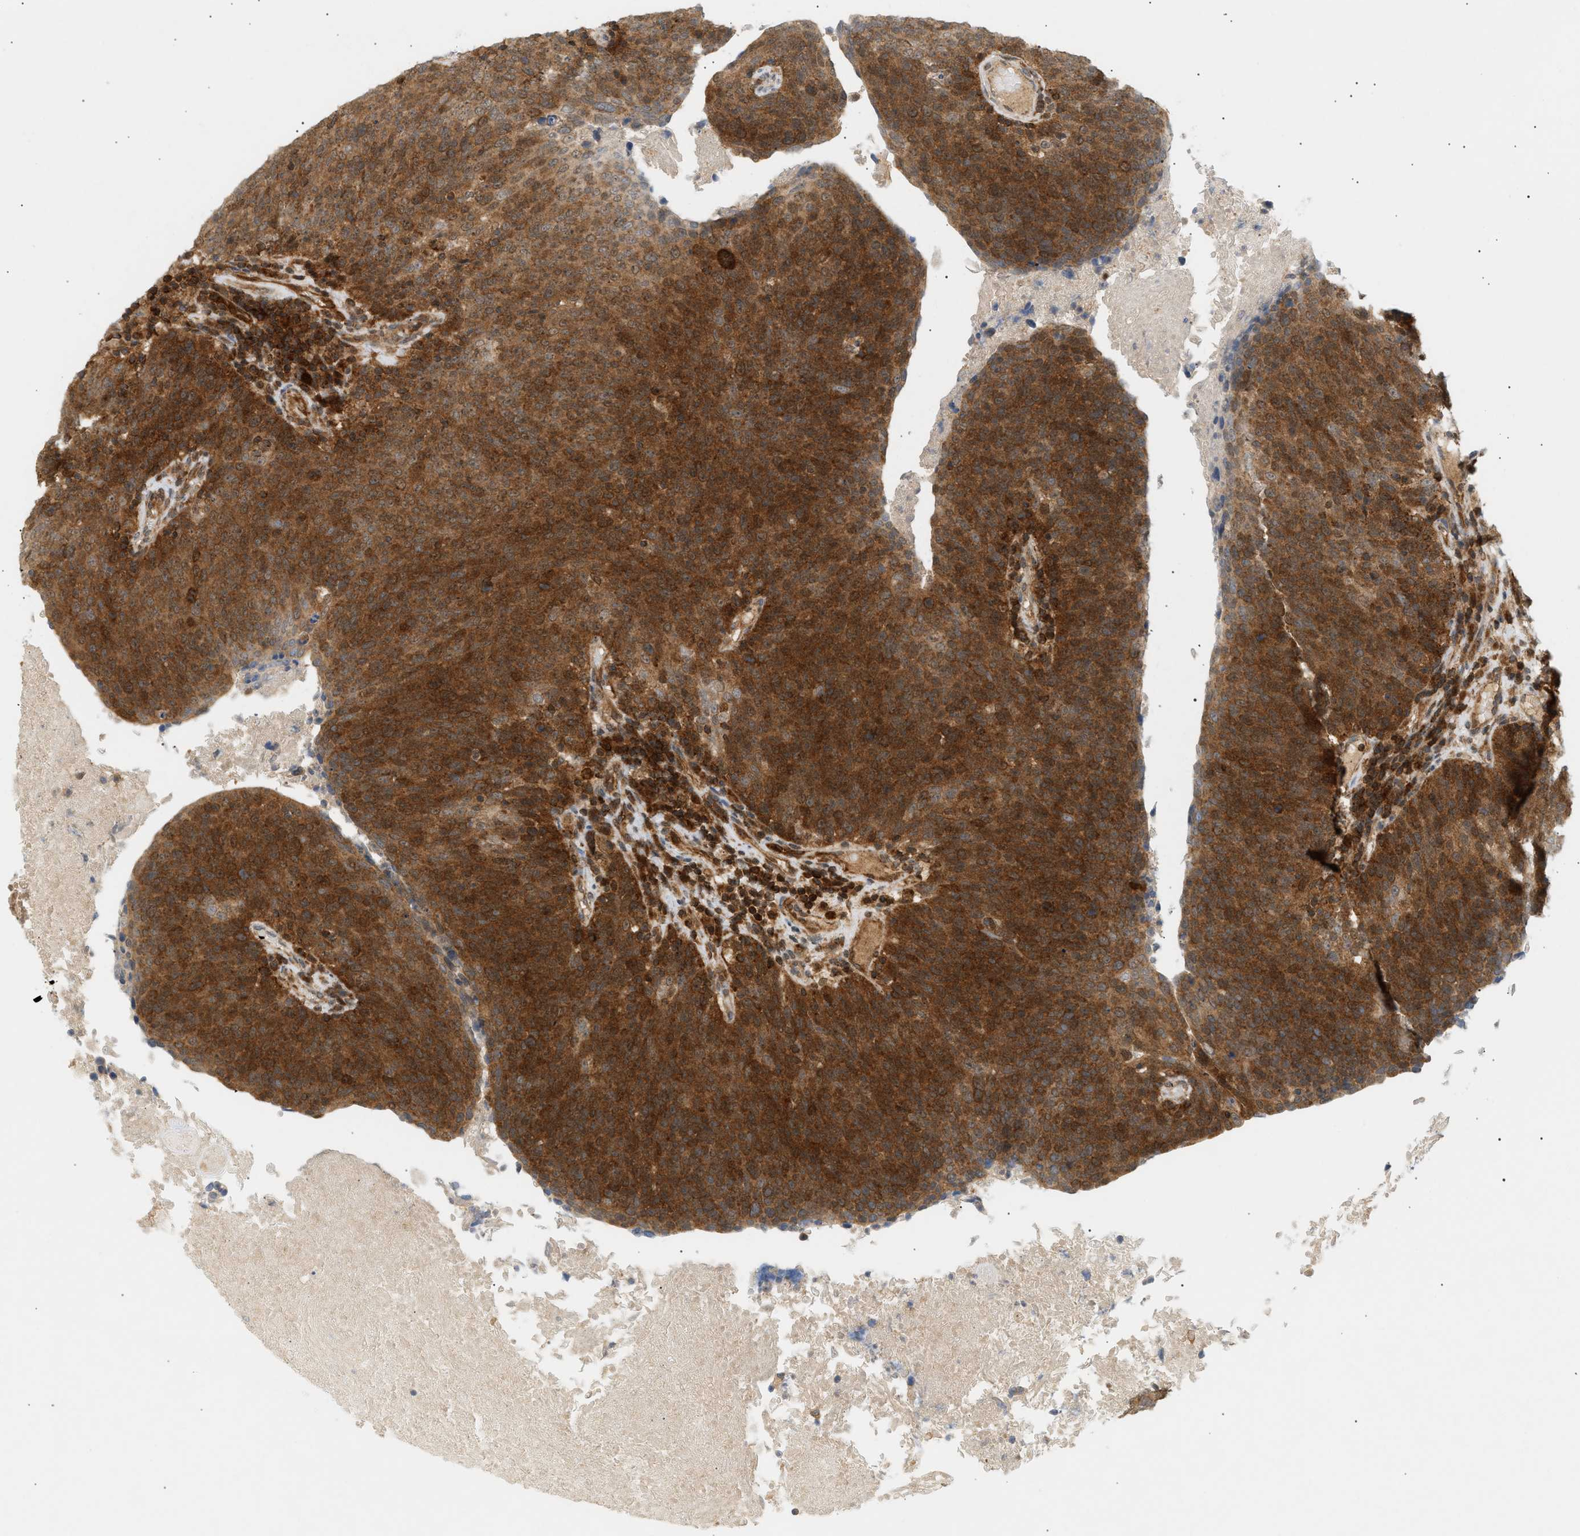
{"staining": {"intensity": "strong", "quantity": ">75%", "location": "cytoplasmic/membranous"}, "tissue": "head and neck cancer", "cell_type": "Tumor cells", "image_type": "cancer", "snomed": [{"axis": "morphology", "description": "Squamous cell carcinoma, NOS"}, {"axis": "morphology", "description": "Squamous cell carcinoma, metastatic, NOS"}, {"axis": "topography", "description": "Lymph node"}, {"axis": "topography", "description": "Head-Neck"}], "caption": "The histopathology image shows immunohistochemical staining of head and neck cancer (squamous cell carcinoma). There is strong cytoplasmic/membranous staining is appreciated in approximately >75% of tumor cells. Nuclei are stained in blue.", "gene": "SHC1", "patient": {"sex": "male", "age": 62}}